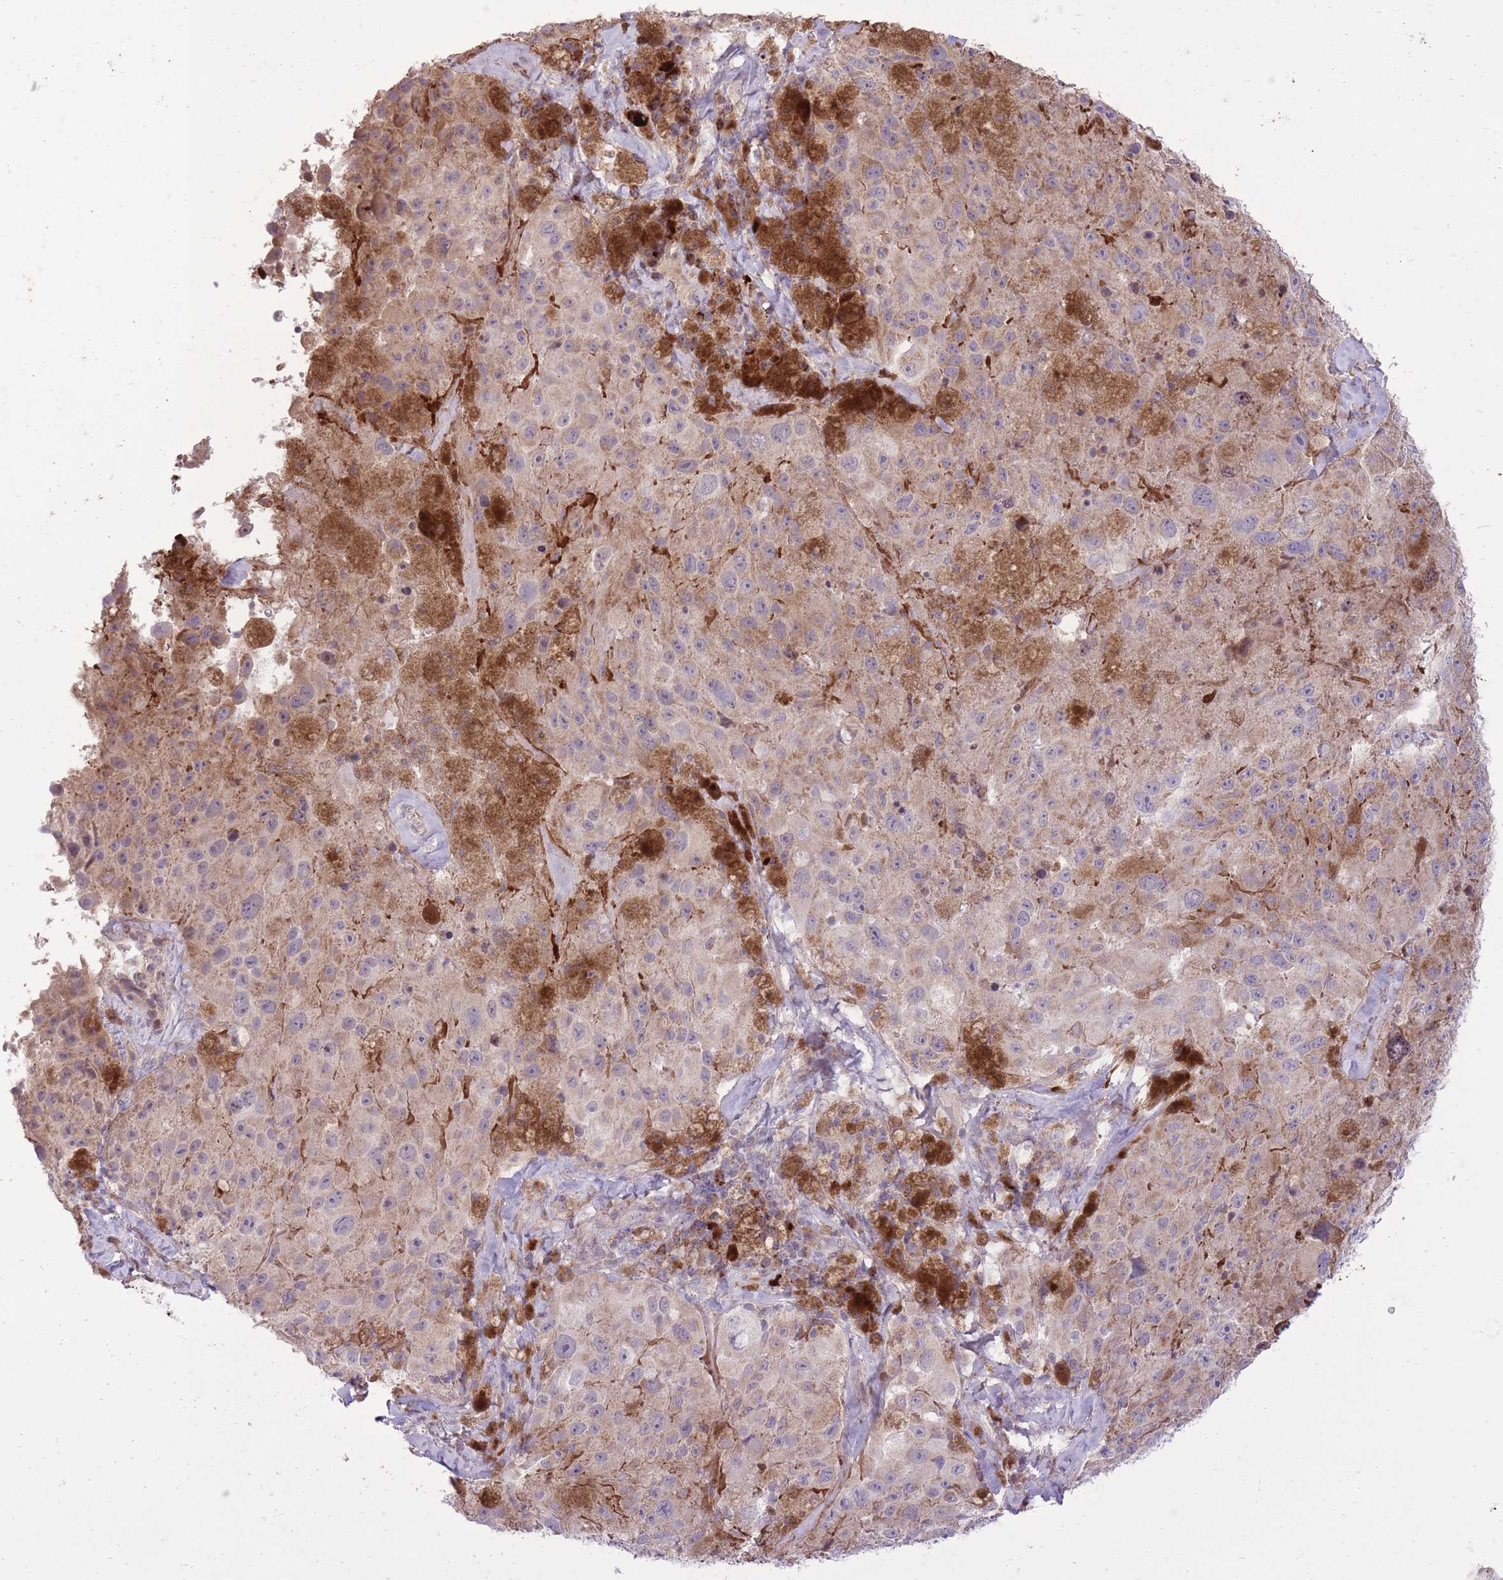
{"staining": {"intensity": "negative", "quantity": "none", "location": "none"}, "tissue": "melanoma", "cell_type": "Tumor cells", "image_type": "cancer", "snomed": [{"axis": "morphology", "description": "Malignant melanoma, Metastatic site"}, {"axis": "topography", "description": "Lymph node"}], "caption": "The IHC micrograph has no significant expression in tumor cells of malignant melanoma (metastatic site) tissue.", "gene": "SLC4A4", "patient": {"sex": "male", "age": 62}}